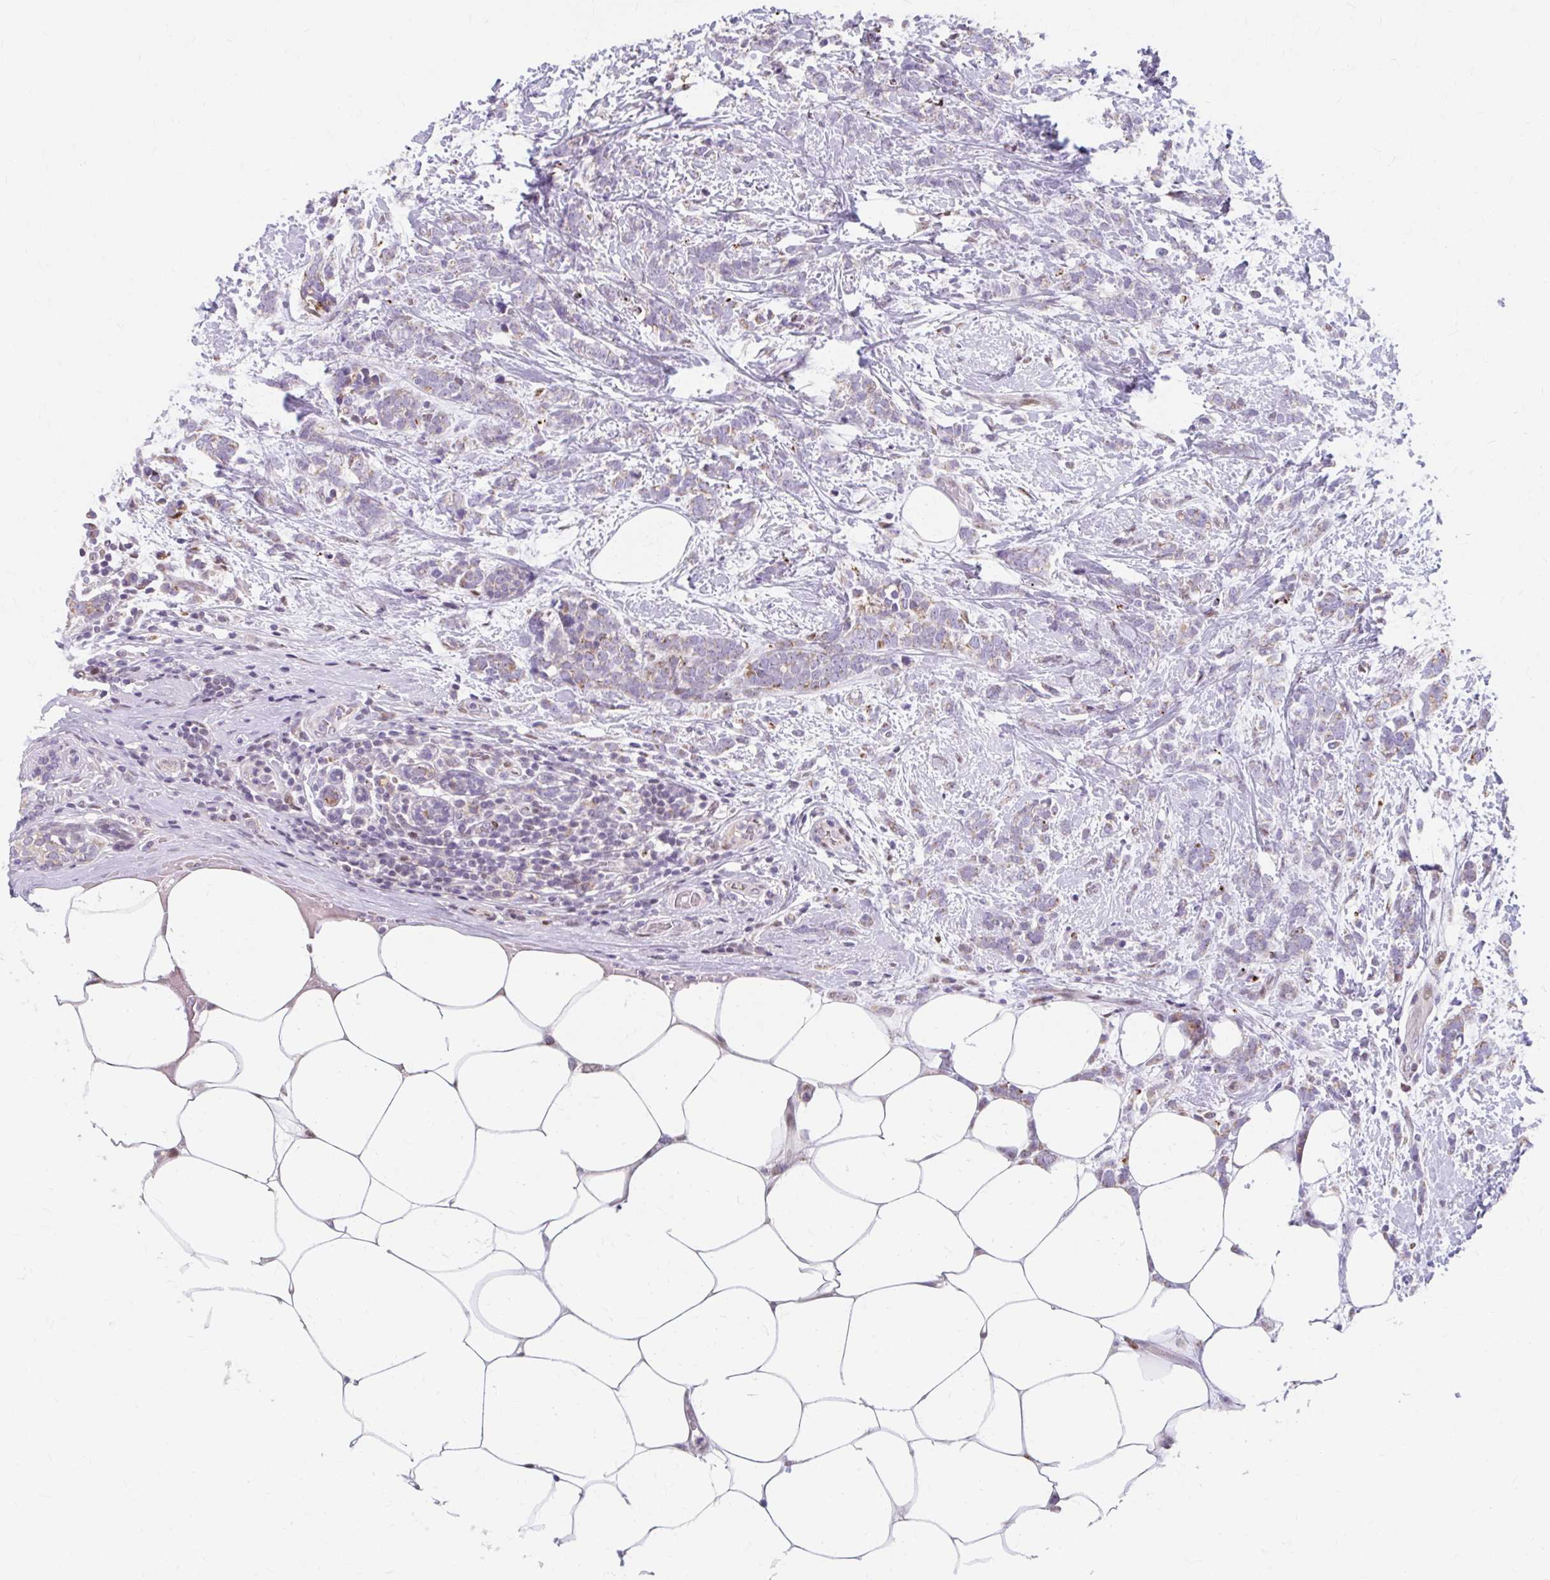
{"staining": {"intensity": "negative", "quantity": "none", "location": "none"}, "tissue": "breast cancer", "cell_type": "Tumor cells", "image_type": "cancer", "snomed": [{"axis": "morphology", "description": "Lobular carcinoma"}, {"axis": "topography", "description": "Breast"}], "caption": "The image exhibits no significant positivity in tumor cells of breast cancer.", "gene": "BEAN1", "patient": {"sex": "female", "age": 58}}